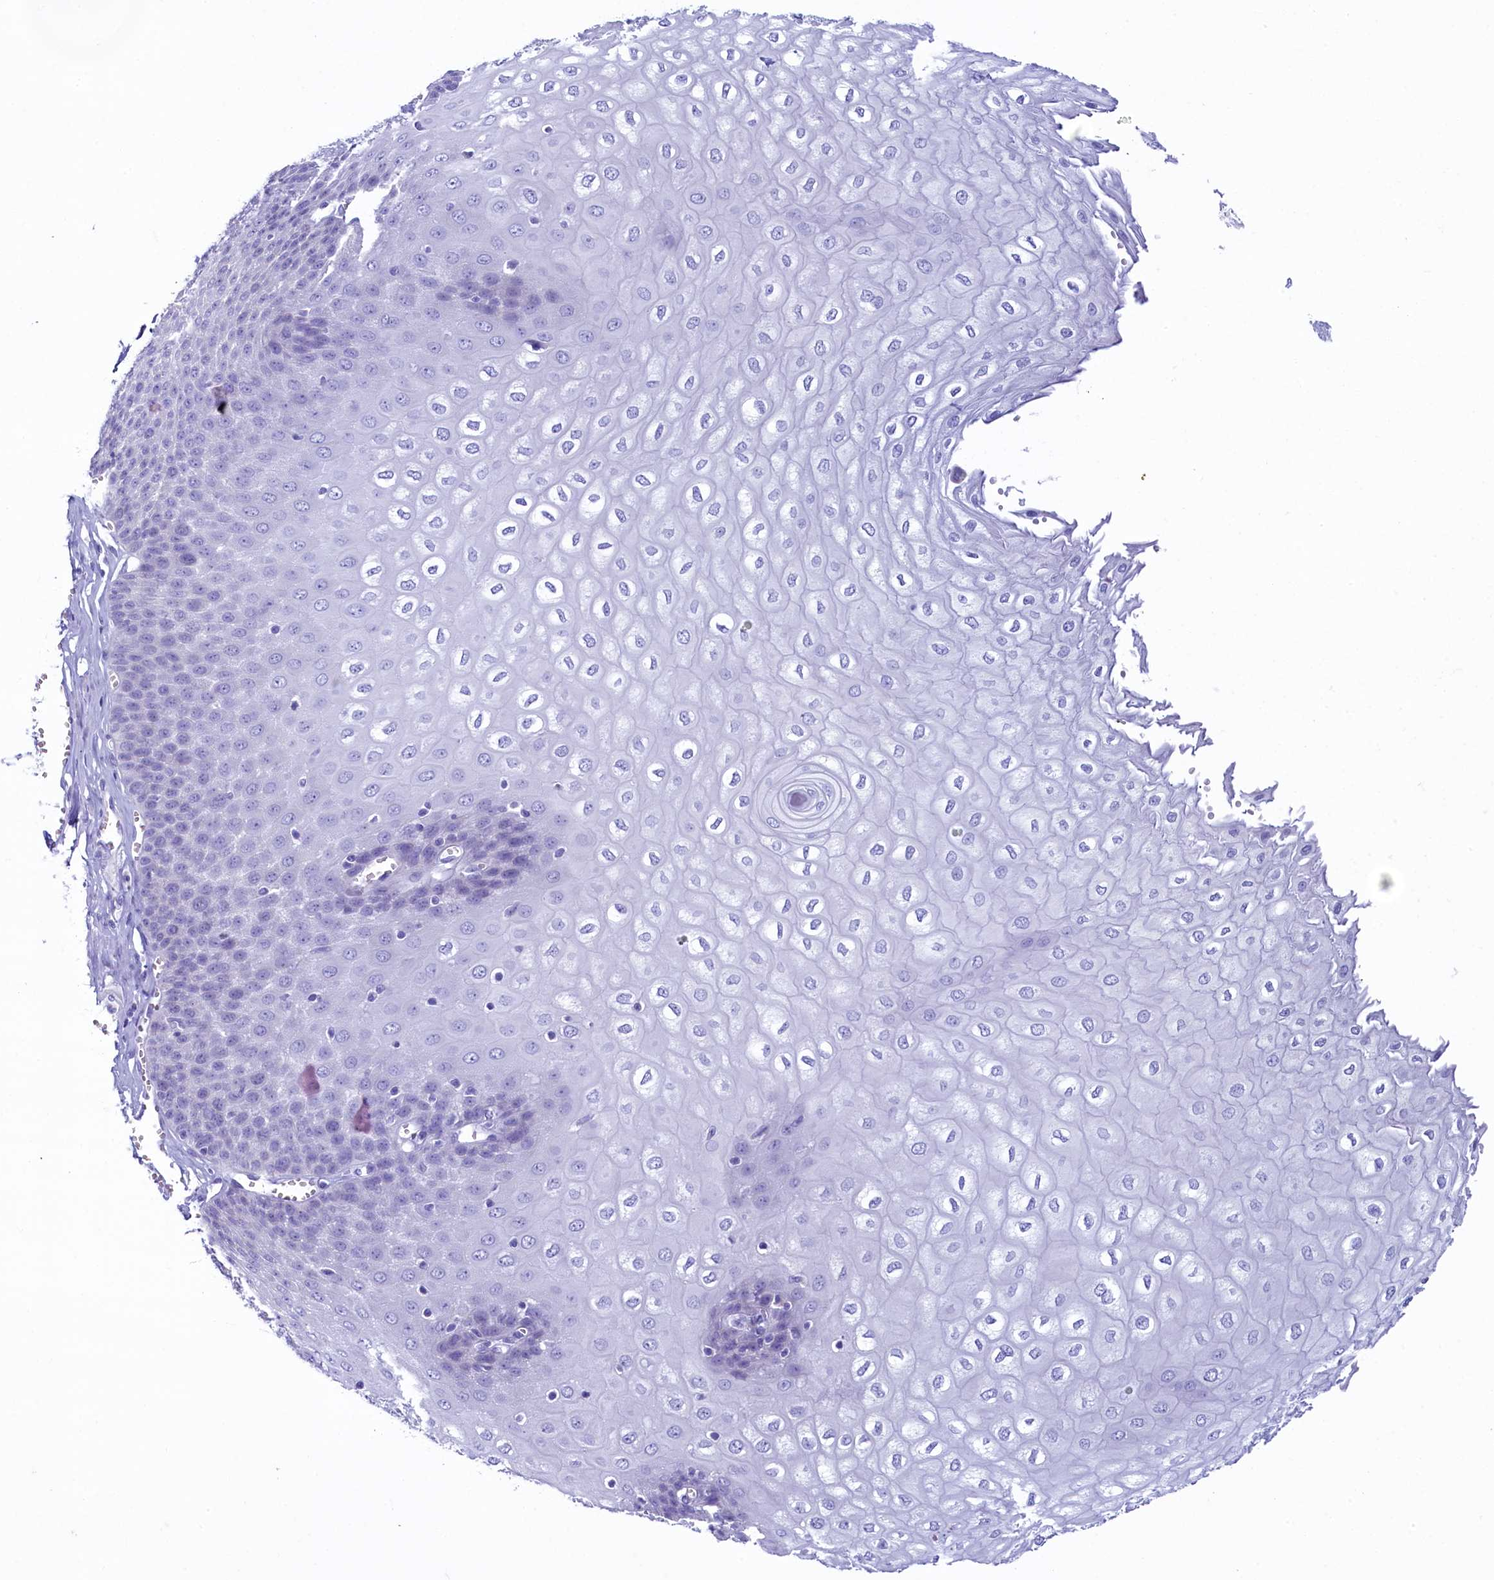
{"staining": {"intensity": "negative", "quantity": "none", "location": "none"}, "tissue": "esophagus", "cell_type": "Squamous epithelial cells", "image_type": "normal", "snomed": [{"axis": "morphology", "description": "Normal tissue, NOS"}, {"axis": "topography", "description": "Esophagus"}], "caption": "A high-resolution micrograph shows immunohistochemistry staining of unremarkable esophagus, which exhibits no significant positivity in squamous epithelial cells. (Brightfield microscopy of DAB immunohistochemistry (IHC) at high magnification).", "gene": "SKA3", "patient": {"sex": "male", "age": 60}}